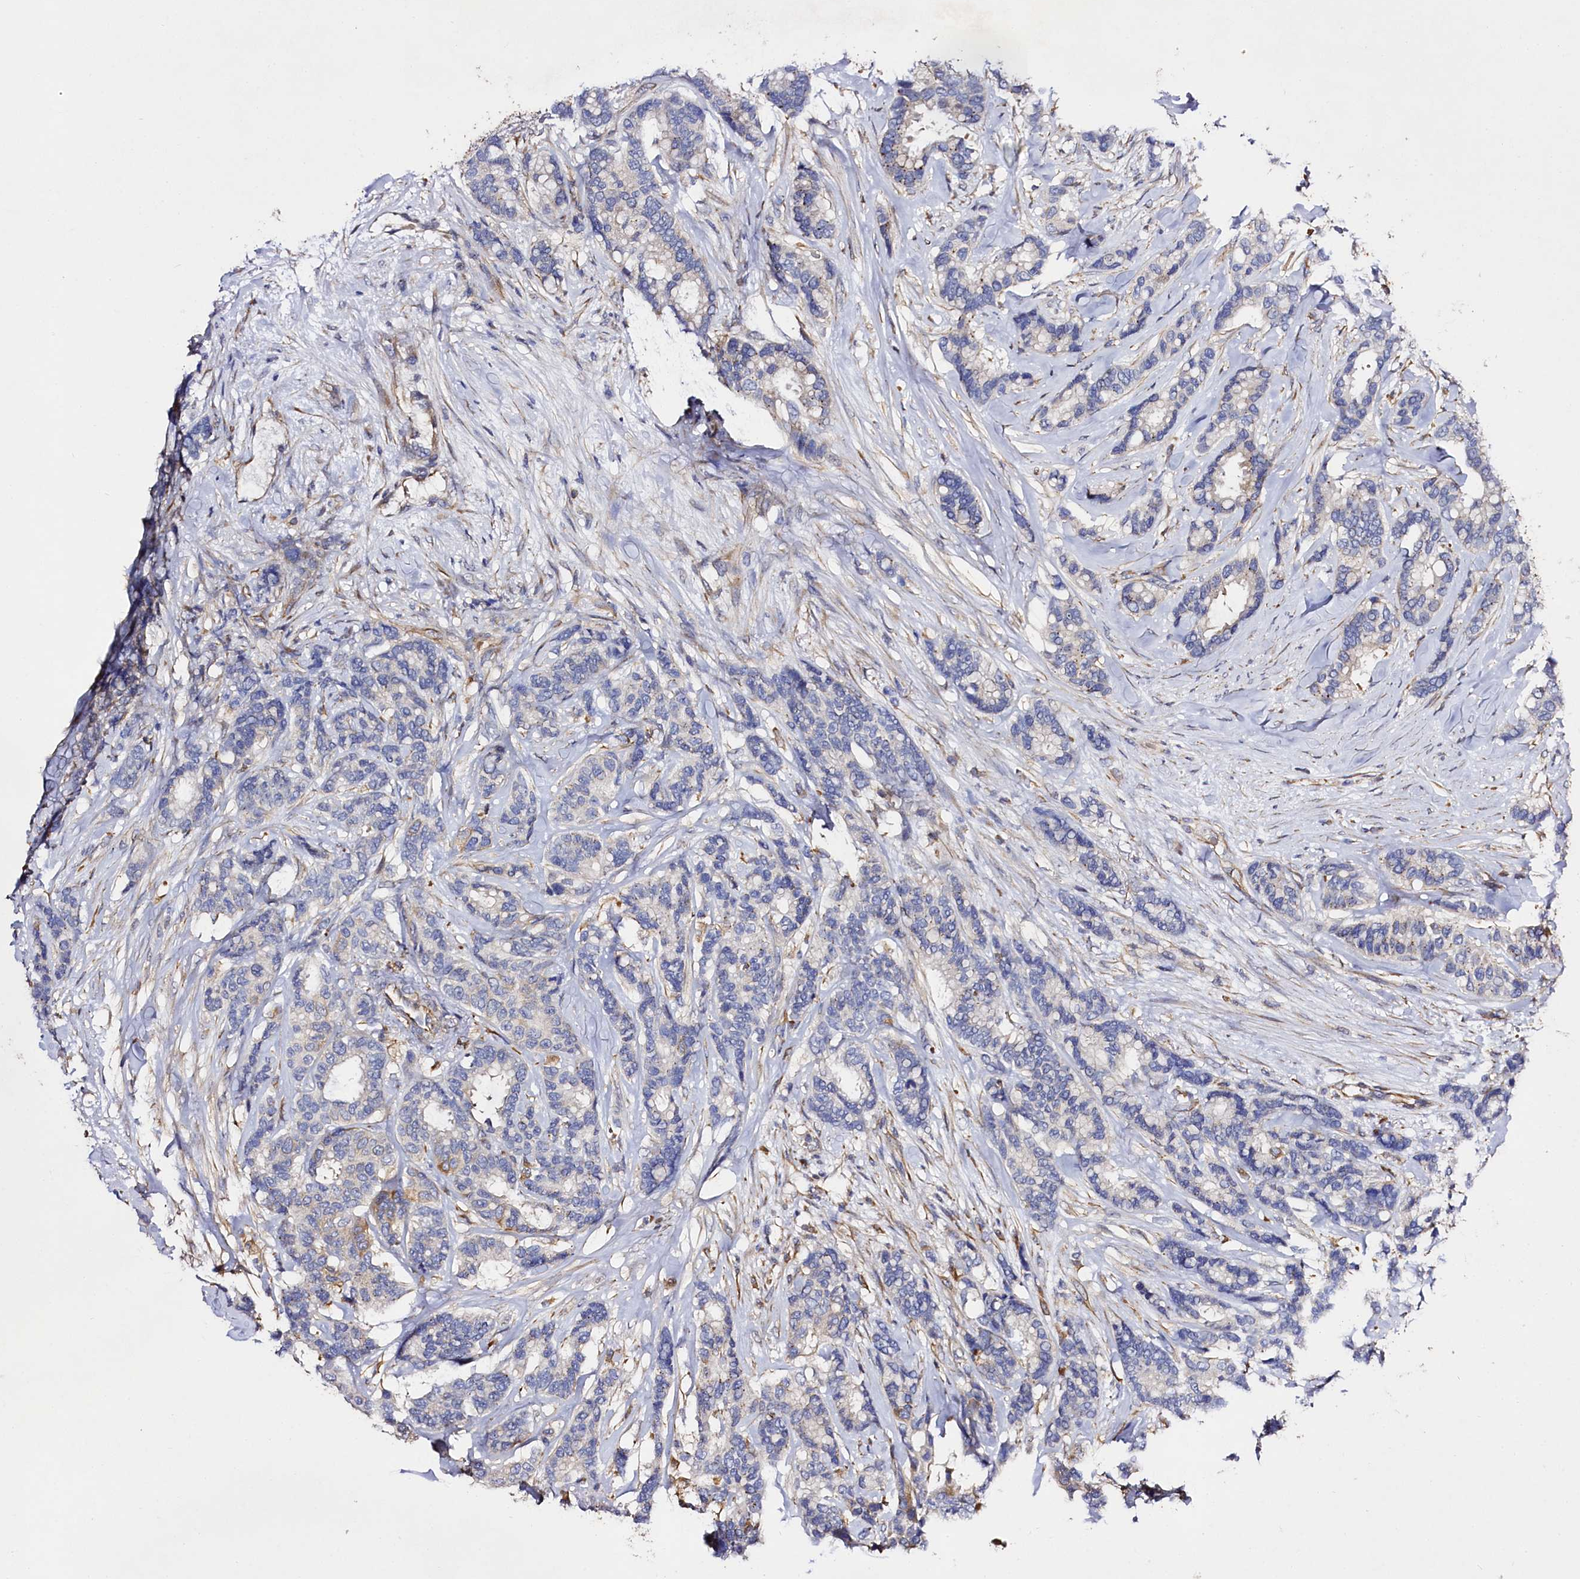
{"staining": {"intensity": "negative", "quantity": "none", "location": "none"}, "tissue": "breast cancer", "cell_type": "Tumor cells", "image_type": "cancer", "snomed": [{"axis": "morphology", "description": "Duct carcinoma"}, {"axis": "topography", "description": "Breast"}], "caption": "Immunohistochemistry (IHC) of breast cancer displays no positivity in tumor cells.", "gene": "SLC7A1", "patient": {"sex": "female", "age": 87}}